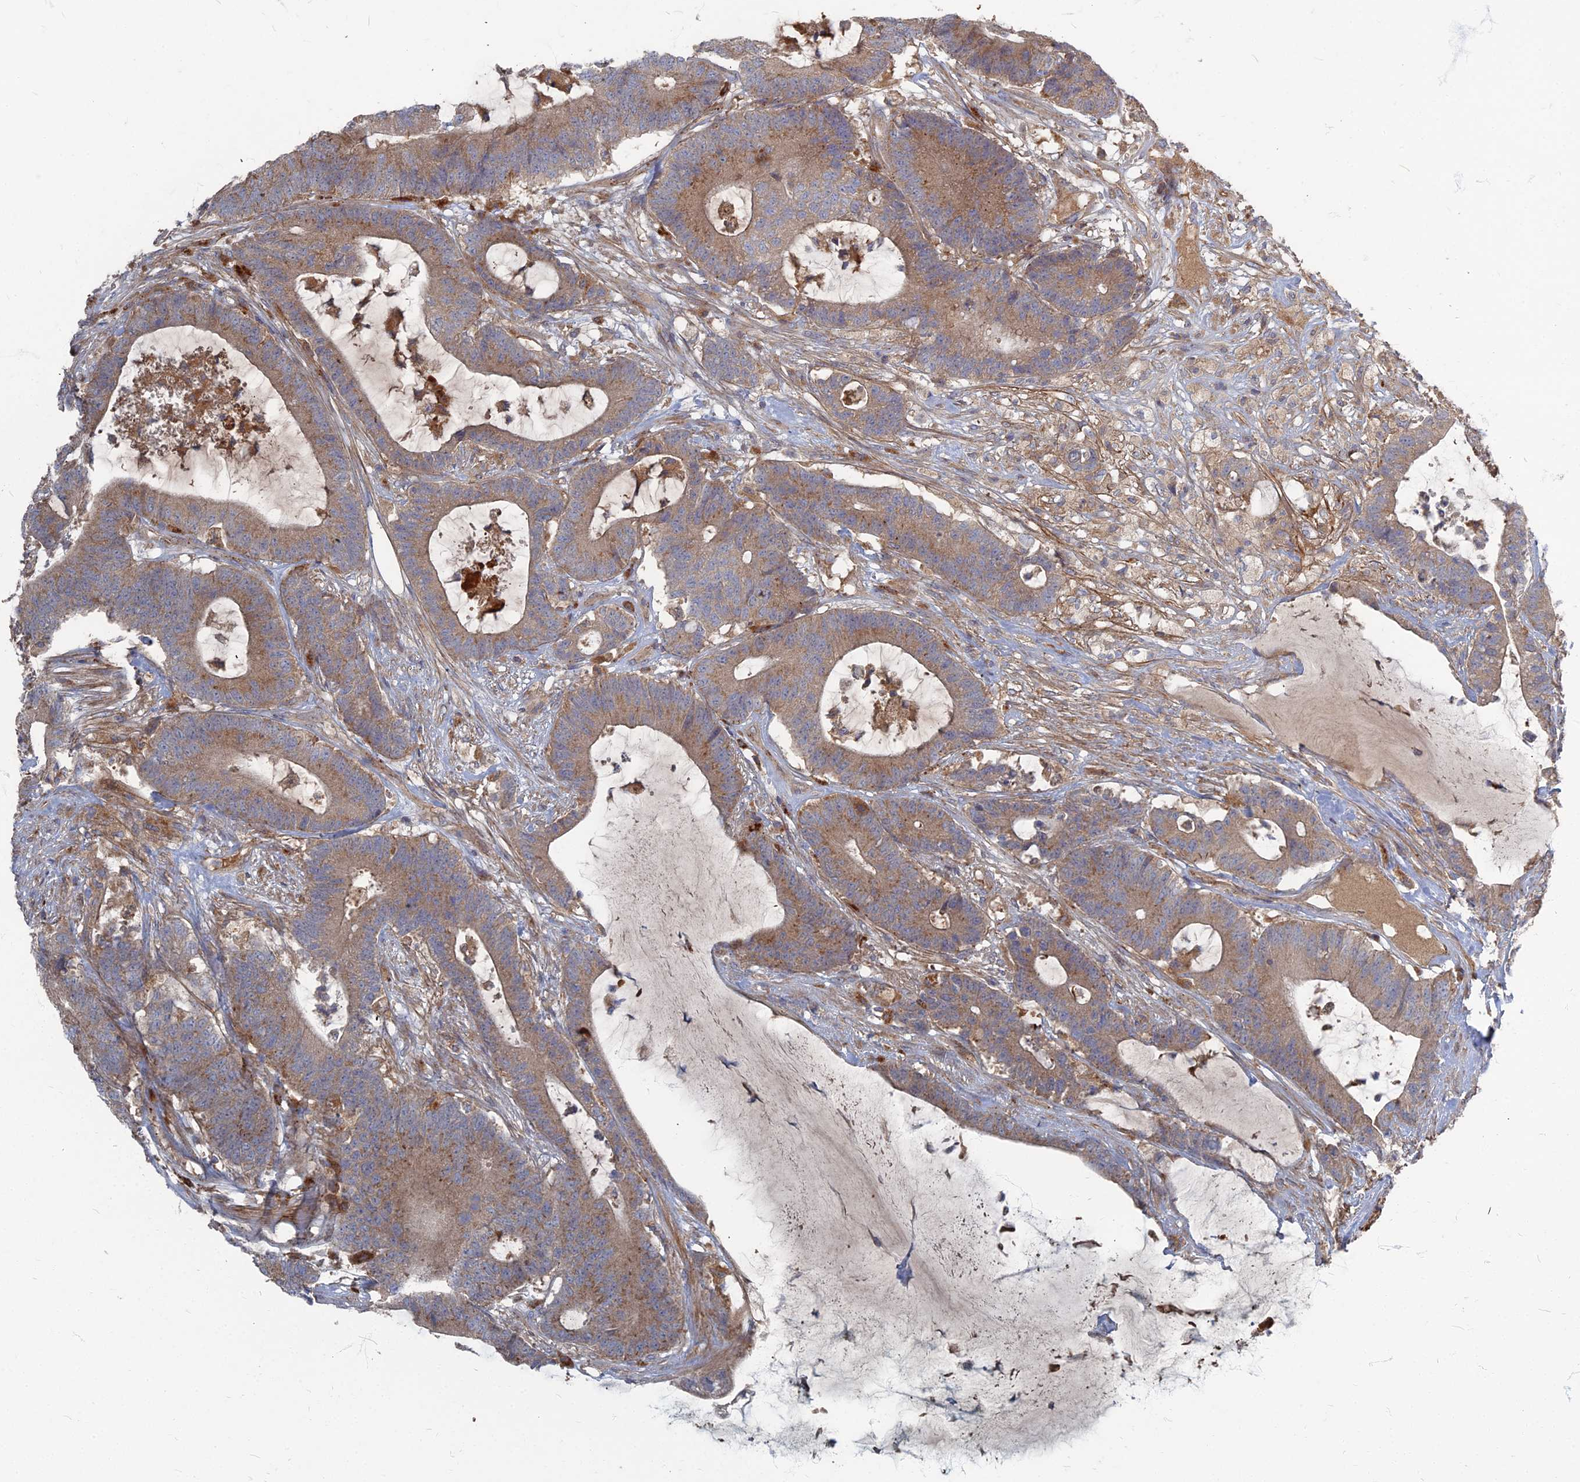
{"staining": {"intensity": "moderate", "quantity": ">75%", "location": "cytoplasmic/membranous"}, "tissue": "colorectal cancer", "cell_type": "Tumor cells", "image_type": "cancer", "snomed": [{"axis": "morphology", "description": "Adenocarcinoma, NOS"}, {"axis": "topography", "description": "Colon"}], "caption": "A brown stain highlights moderate cytoplasmic/membranous positivity of a protein in colorectal adenocarcinoma tumor cells. (IHC, brightfield microscopy, high magnification).", "gene": "PPCDC", "patient": {"sex": "female", "age": 84}}